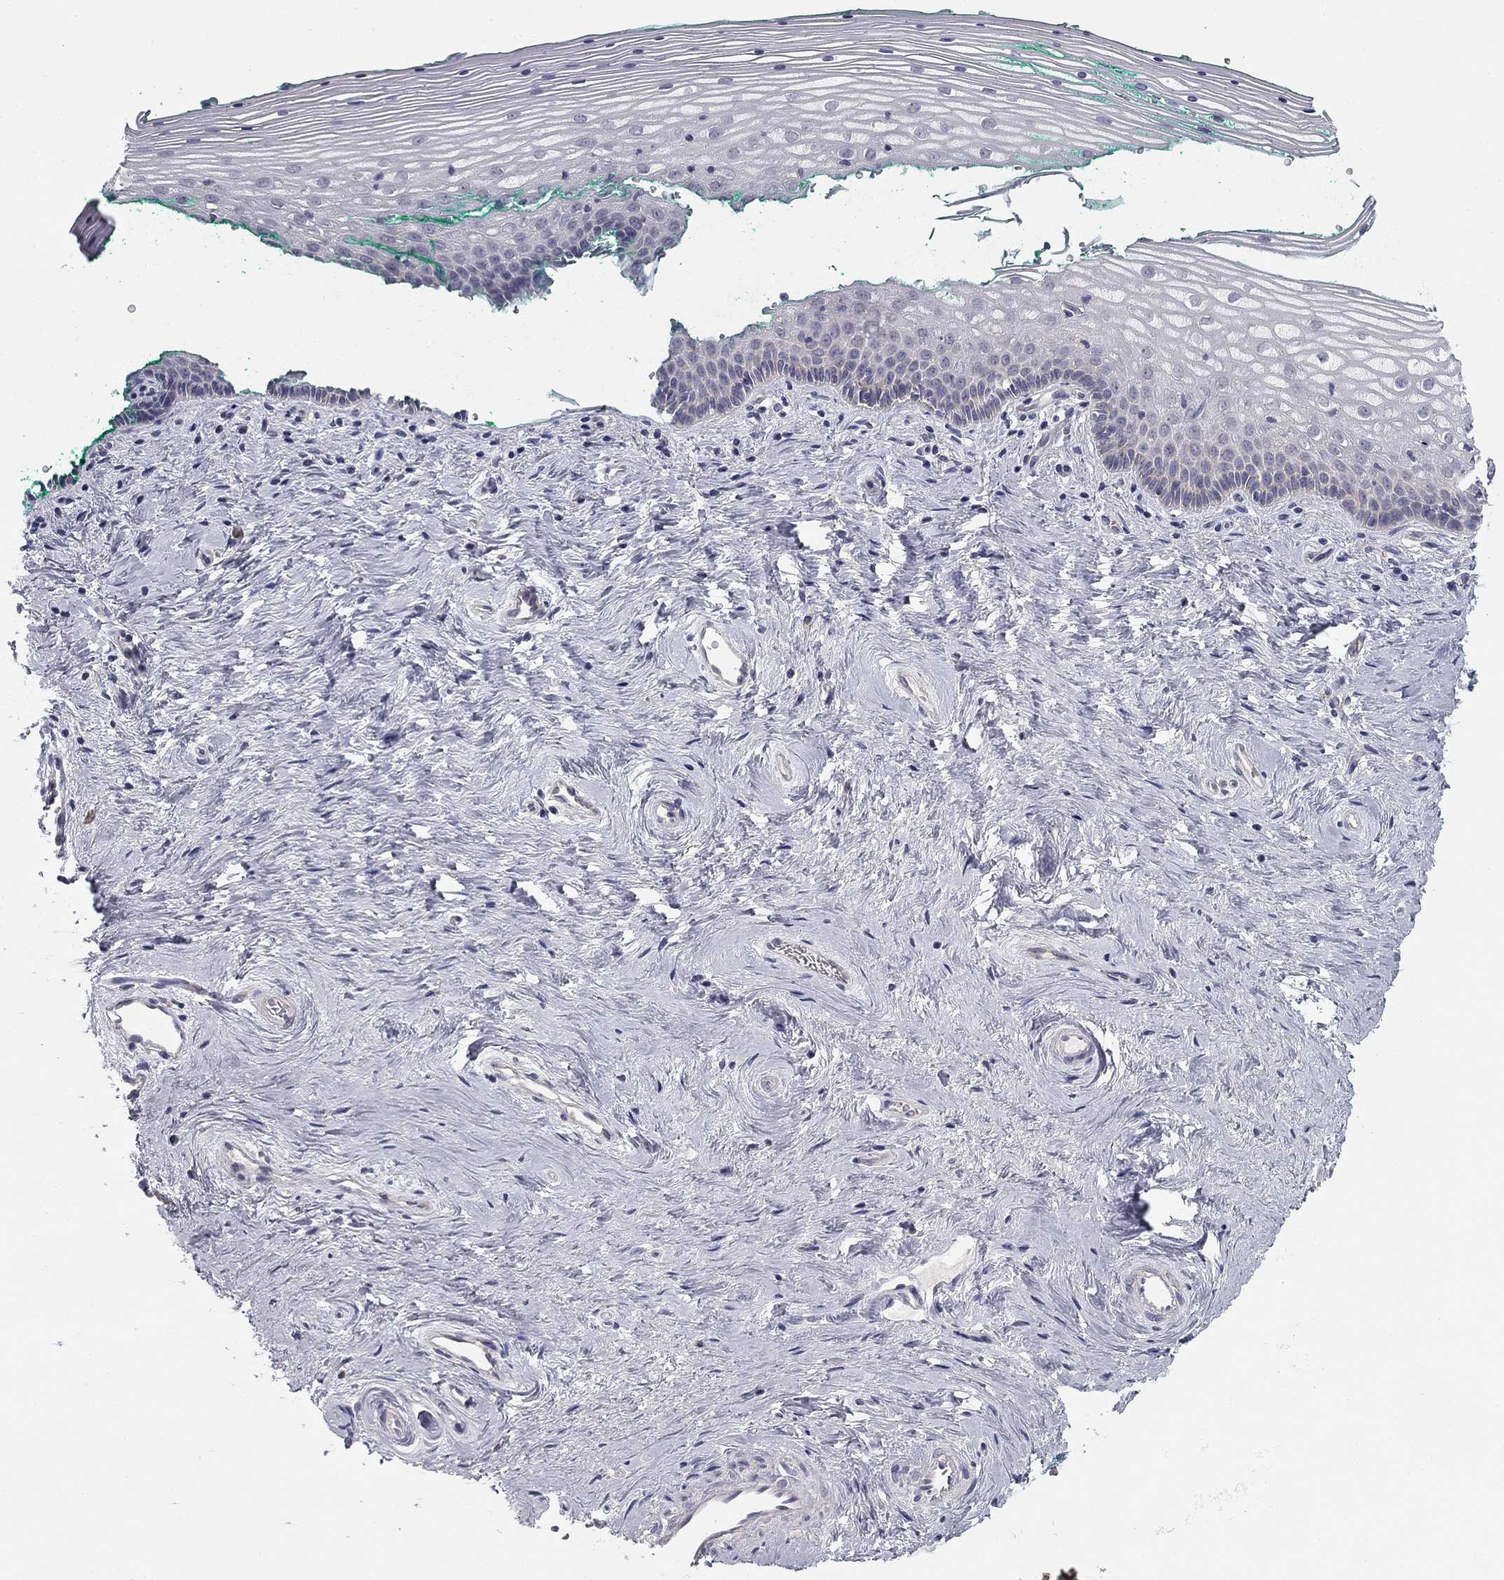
{"staining": {"intensity": "negative", "quantity": "none", "location": "none"}, "tissue": "vagina", "cell_type": "Squamous epithelial cells", "image_type": "normal", "snomed": [{"axis": "morphology", "description": "Normal tissue, NOS"}, {"axis": "topography", "description": "Vagina"}], "caption": "This is an immunohistochemistry (IHC) photomicrograph of benign human vagina. There is no expression in squamous epithelial cells.", "gene": "SLC2A9", "patient": {"sex": "female", "age": 45}}